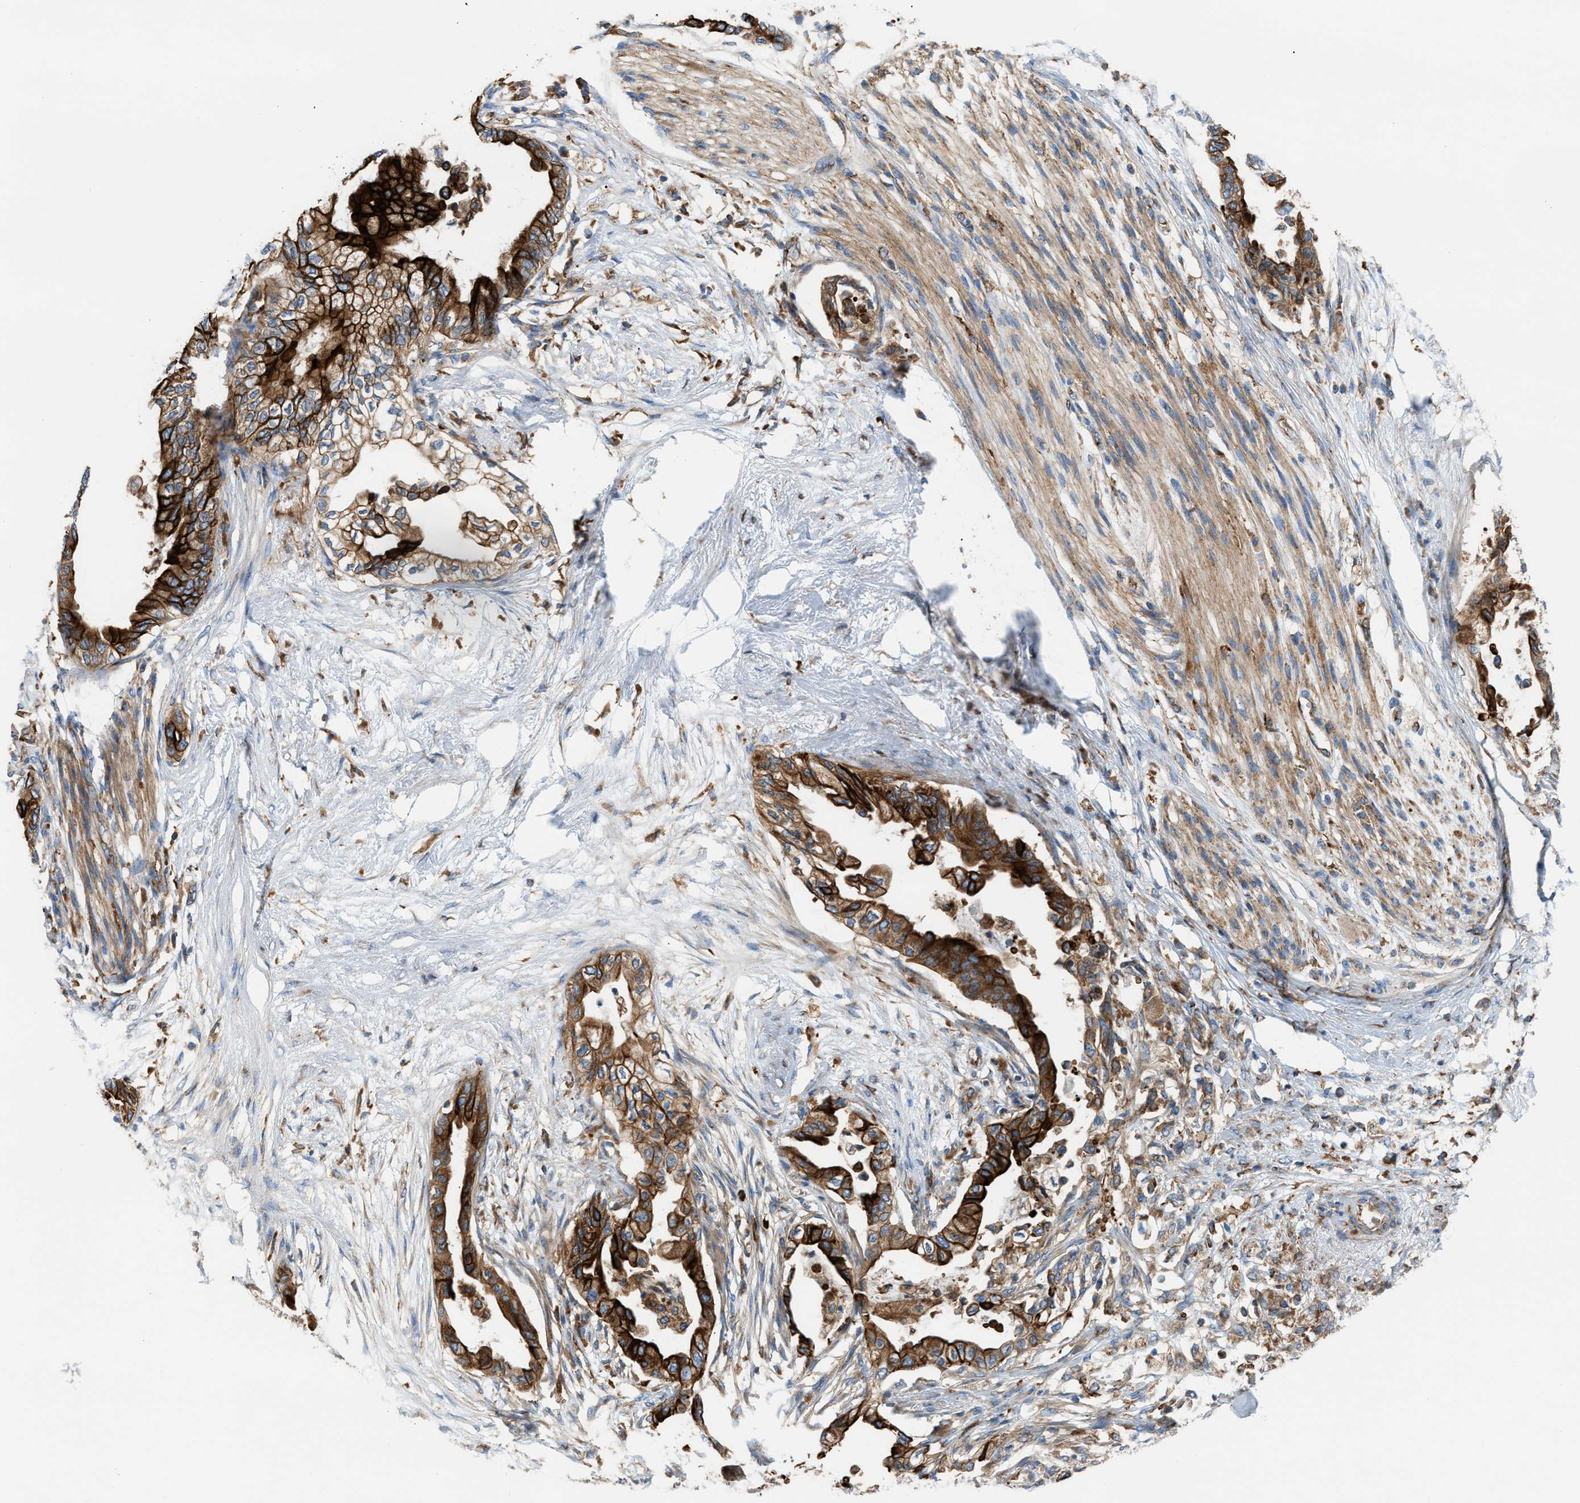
{"staining": {"intensity": "strong", "quantity": ">75%", "location": "cytoplasmic/membranous"}, "tissue": "pancreatic cancer", "cell_type": "Tumor cells", "image_type": "cancer", "snomed": [{"axis": "morphology", "description": "Normal tissue, NOS"}, {"axis": "morphology", "description": "Adenocarcinoma, NOS"}, {"axis": "topography", "description": "Pancreas"}, {"axis": "topography", "description": "Duodenum"}], "caption": "This histopathology image reveals immunohistochemistry (IHC) staining of adenocarcinoma (pancreatic), with high strong cytoplasmic/membranous positivity in approximately >75% of tumor cells.", "gene": "TBC1D15", "patient": {"sex": "female", "age": 60}}